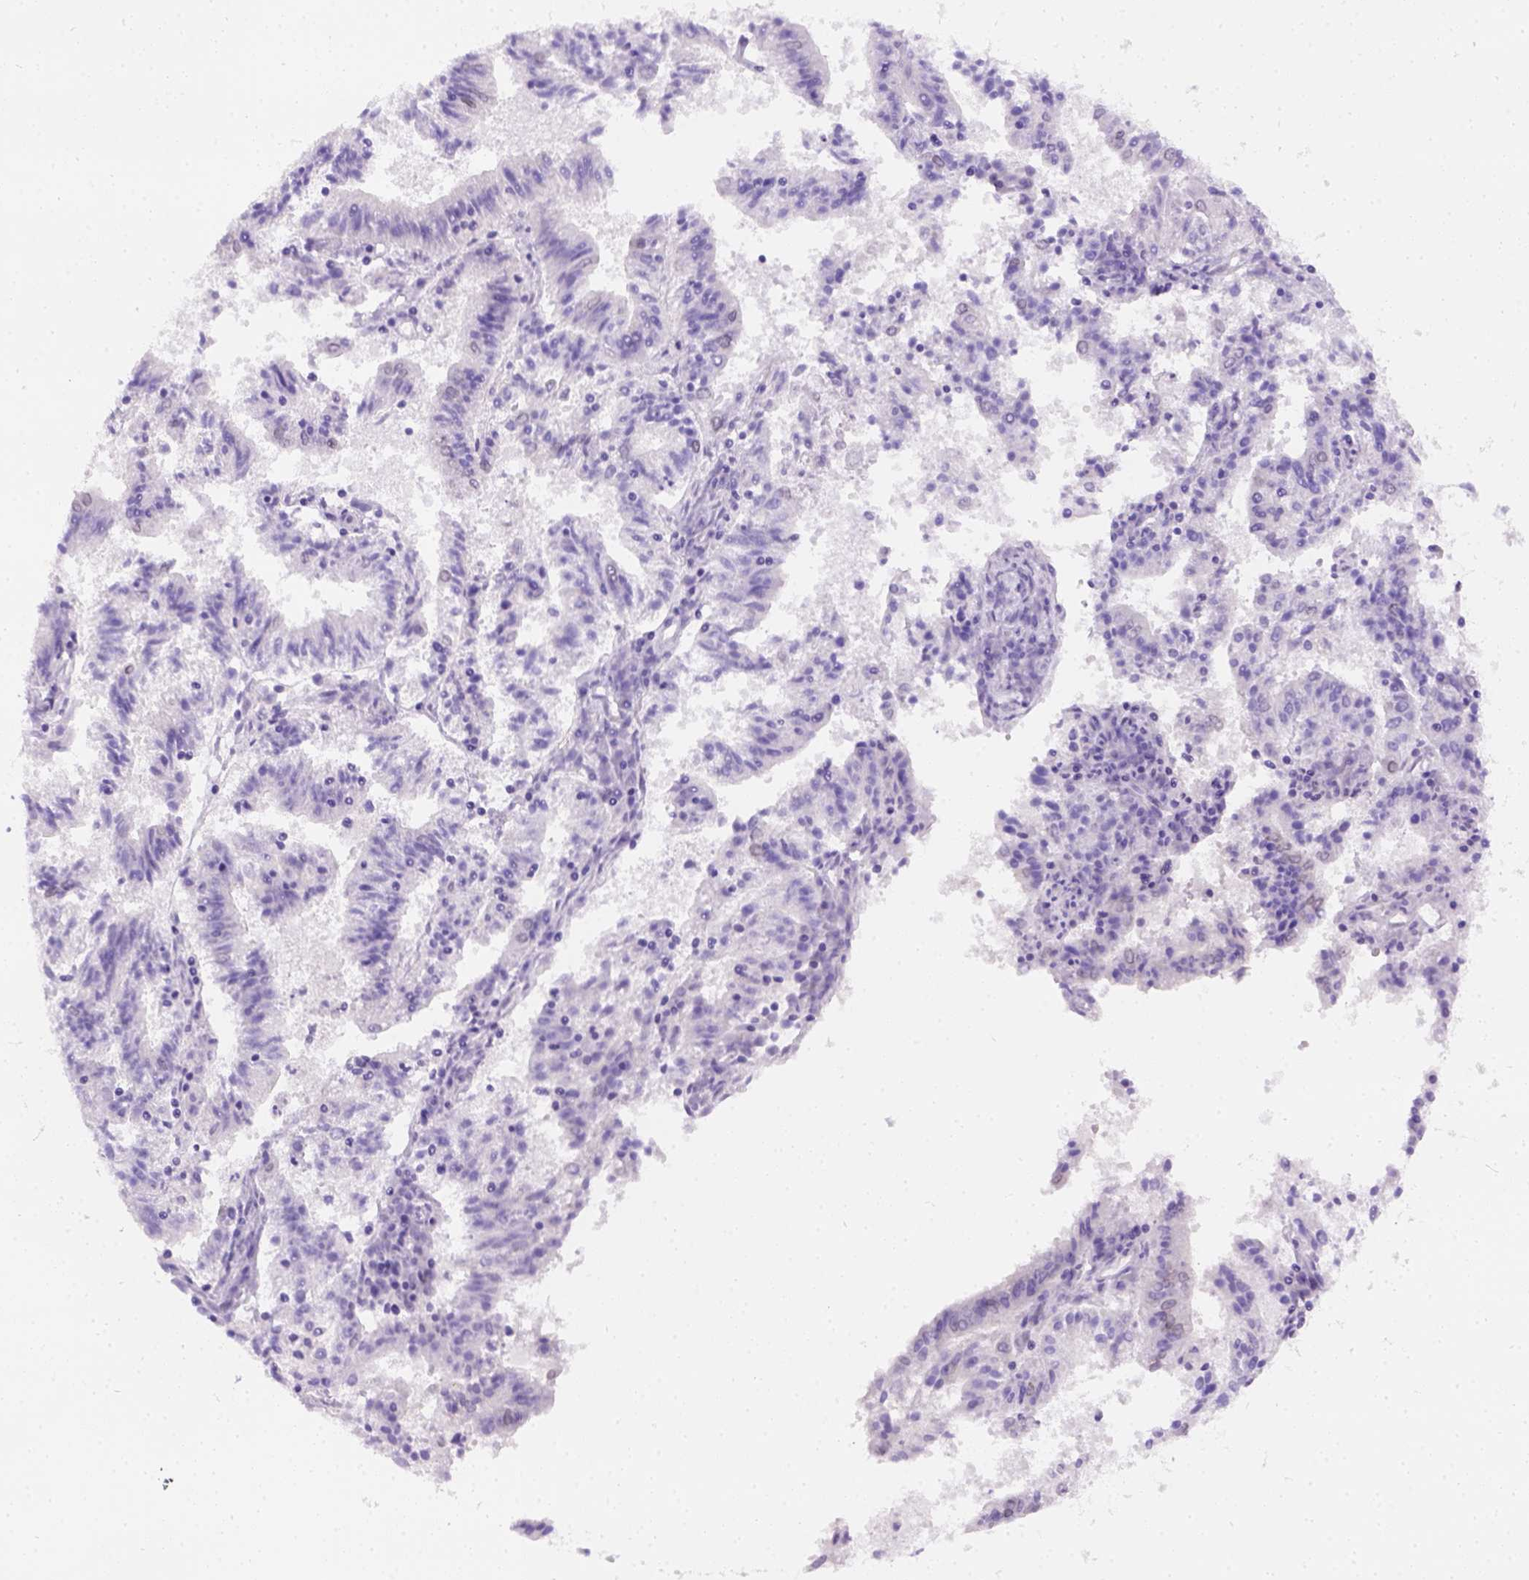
{"staining": {"intensity": "negative", "quantity": "none", "location": "none"}, "tissue": "endometrial cancer", "cell_type": "Tumor cells", "image_type": "cancer", "snomed": [{"axis": "morphology", "description": "Adenocarcinoma, NOS"}, {"axis": "topography", "description": "Endometrium"}], "caption": "Adenocarcinoma (endometrial) was stained to show a protein in brown. There is no significant staining in tumor cells.", "gene": "FAM184B", "patient": {"sex": "female", "age": 82}}